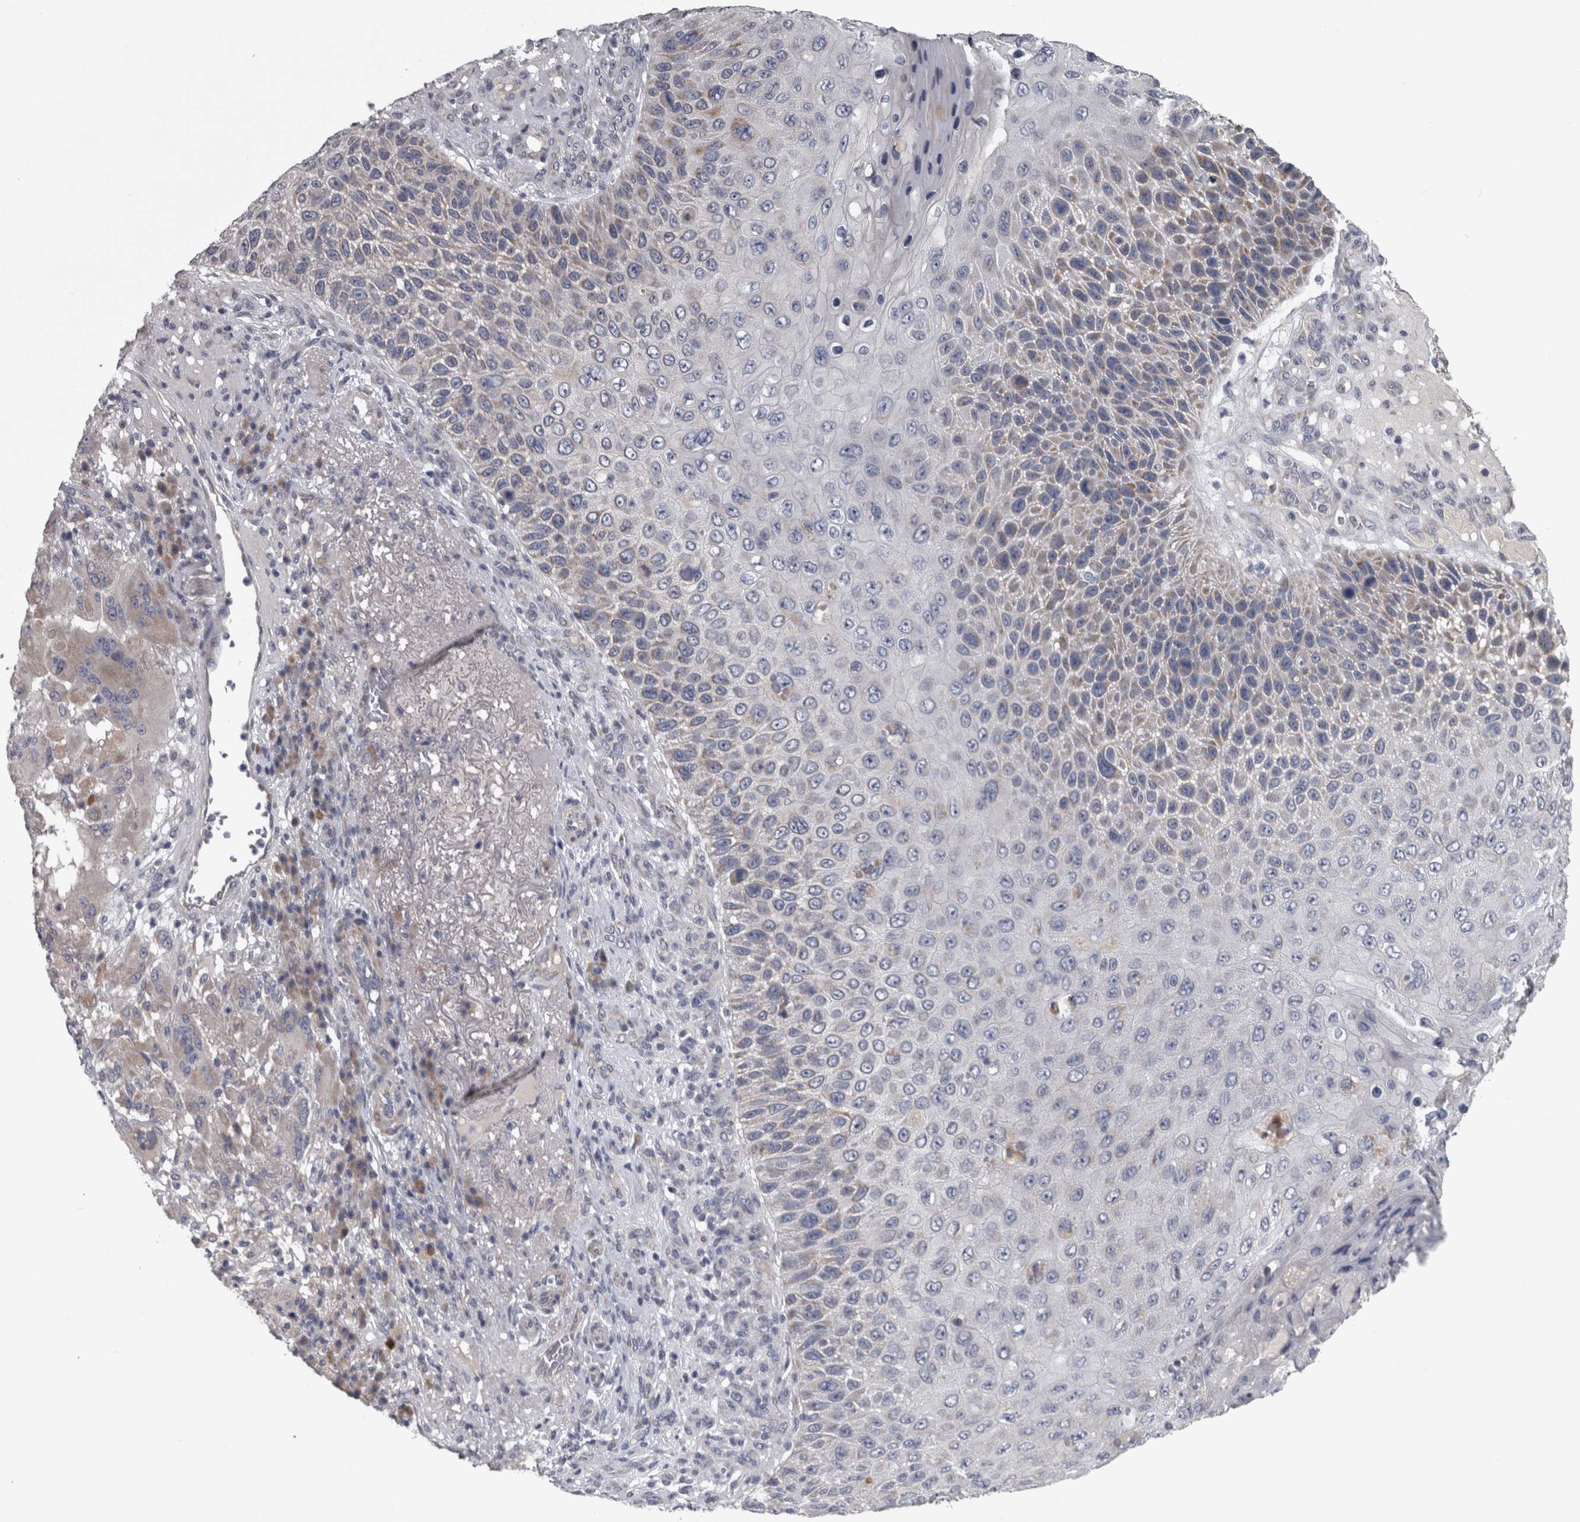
{"staining": {"intensity": "negative", "quantity": "none", "location": "none"}, "tissue": "skin cancer", "cell_type": "Tumor cells", "image_type": "cancer", "snomed": [{"axis": "morphology", "description": "Squamous cell carcinoma, NOS"}, {"axis": "topography", "description": "Skin"}], "caption": "This is an immunohistochemistry image of human skin cancer. There is no staining in tumor cells.", "gene": "DBT", "patient": {"sex": "female", "age": 88}}